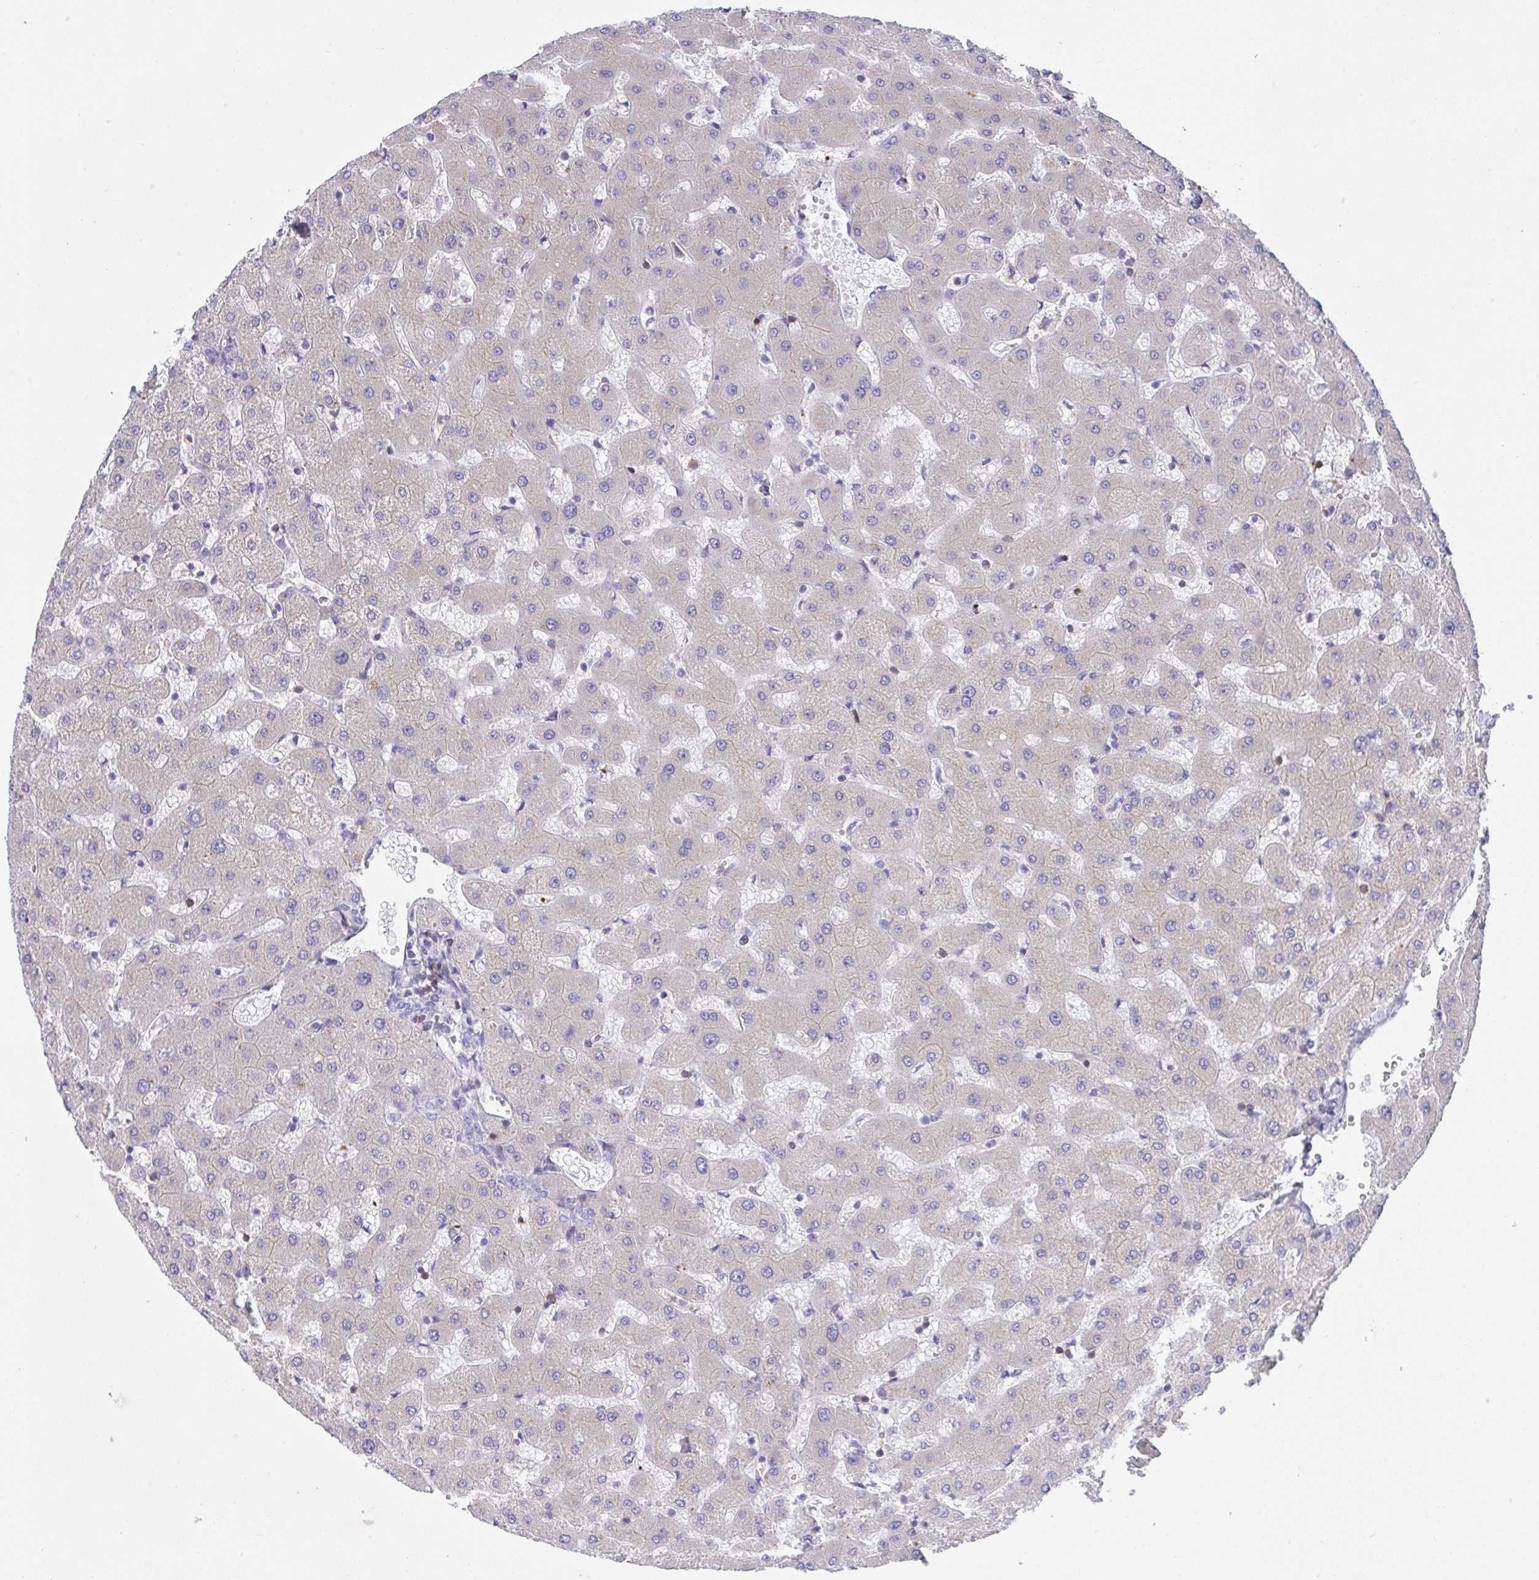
{"staining": {"intensity": "negative", "quantity": "none", "location": "none"}, "tissue": "liver", "cell_type": "Cholangiocytes", "image_type": "normal", "snomed": [{"axis": "morphology", "description": "Normal tissue, NOS"}, {"axis": "topography", "description": "Liver"}], "caption": "Cholangiocytes show no significant expression in benign liver. (Stains: DAB (3,3'-diaminobenzidine) immunohistochemistry (IHC) with hematoxylin counter stain, Microscopy: brightfield microscopy at high magnification).", "gene": "MIA3", "patient": {"sex": "female", "age": 63}}